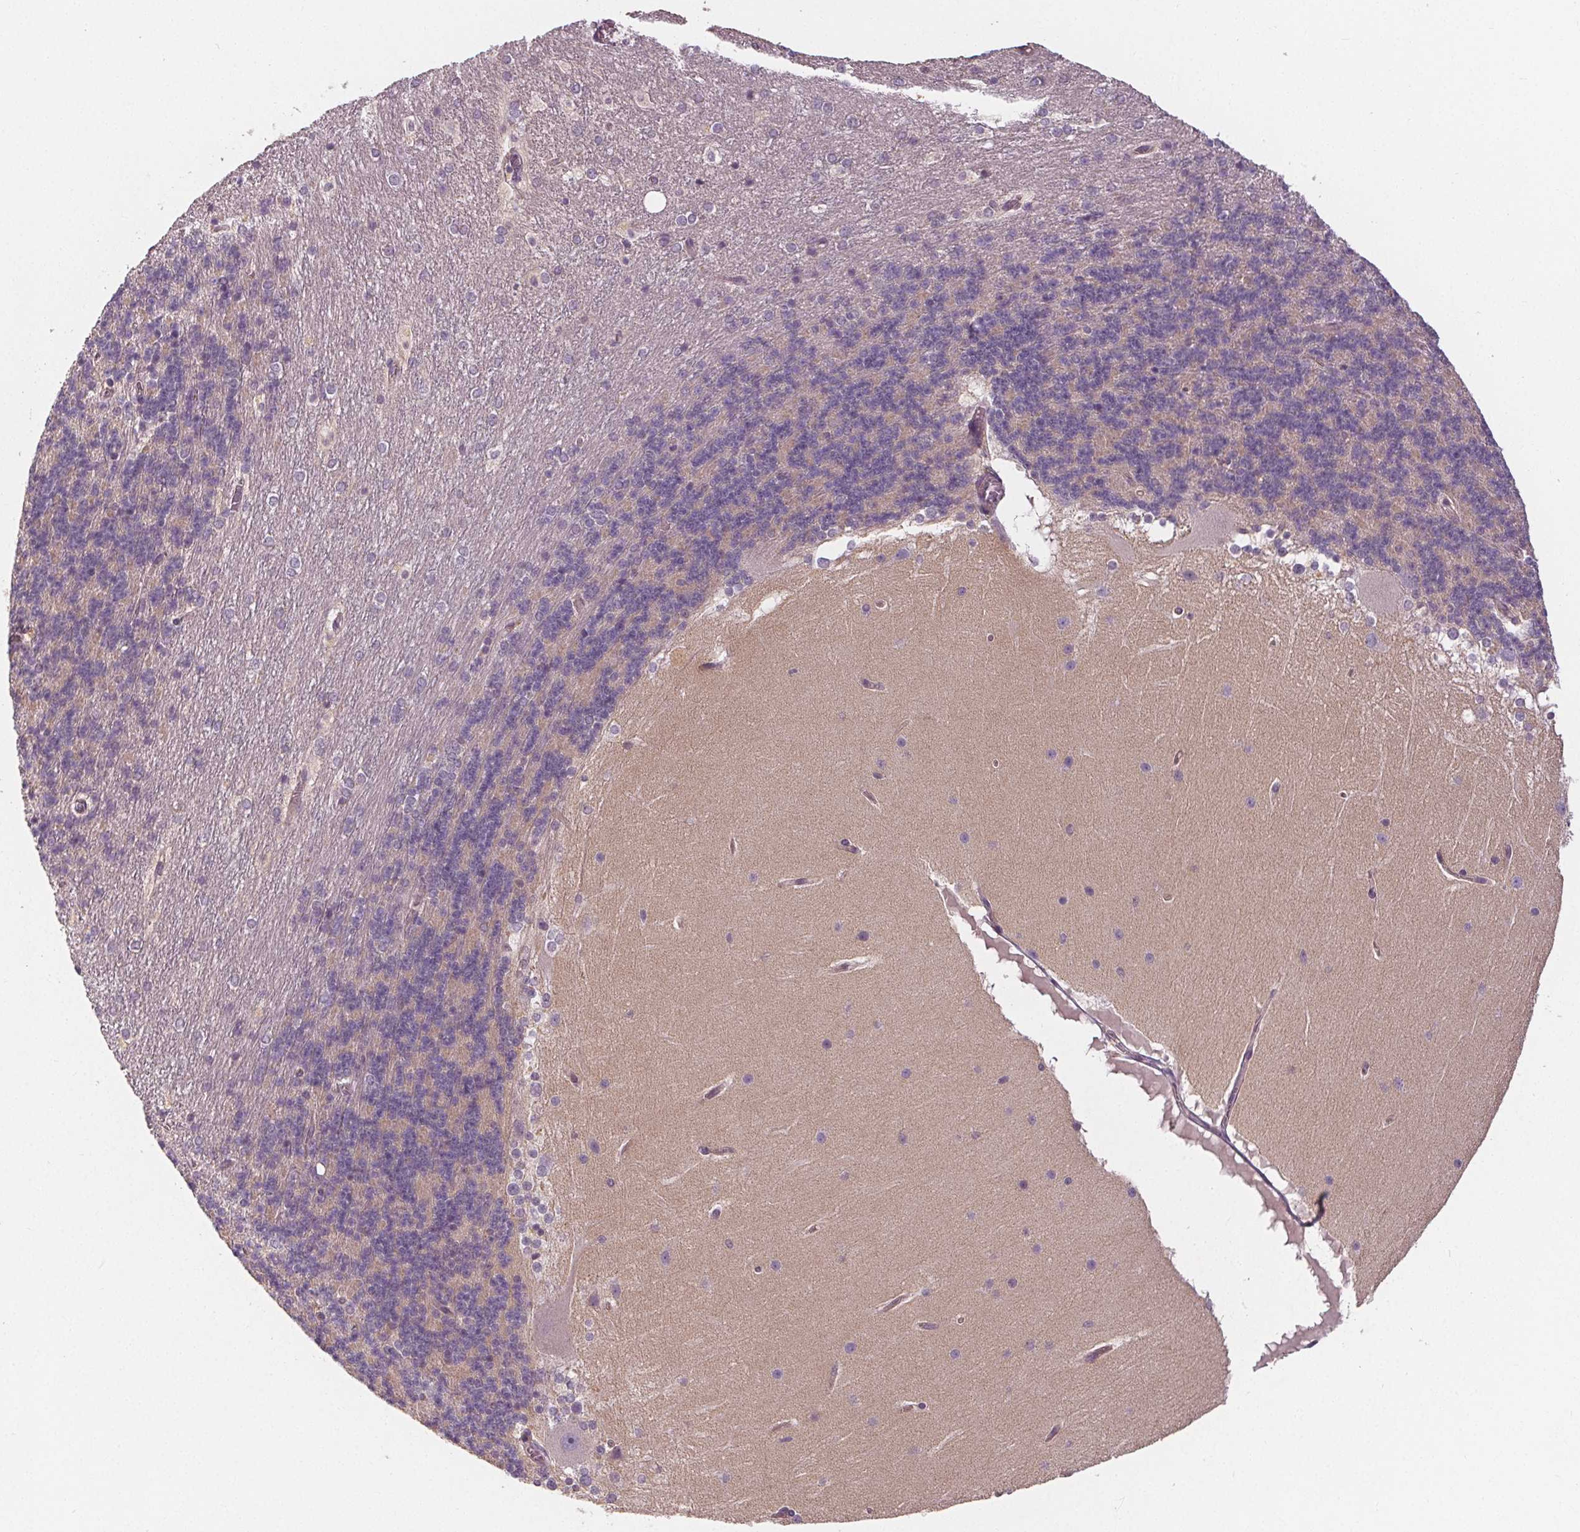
{"staining": {"intensity": "moderate", "quantity": "<25%", "location": "cytoplasmic/membranous"}, "tissue": "cerebellum", "cell_type": "Cells in granular layer", "image_type": "normal", "snomed": [{"axis": "morphology", "description": "Normal tissue, NOS"}, {"axis": "topography", "description": "Cerebellum"}], "caption": "Approximately <25% of cells in granular layer in benign human cerebellum reveal moderate cytoplasmic/membranous protein staining as visualized by brown immunohistochemical staining.", "gene": "VNN1", "patient": {"sex": "female", "age": 19}}